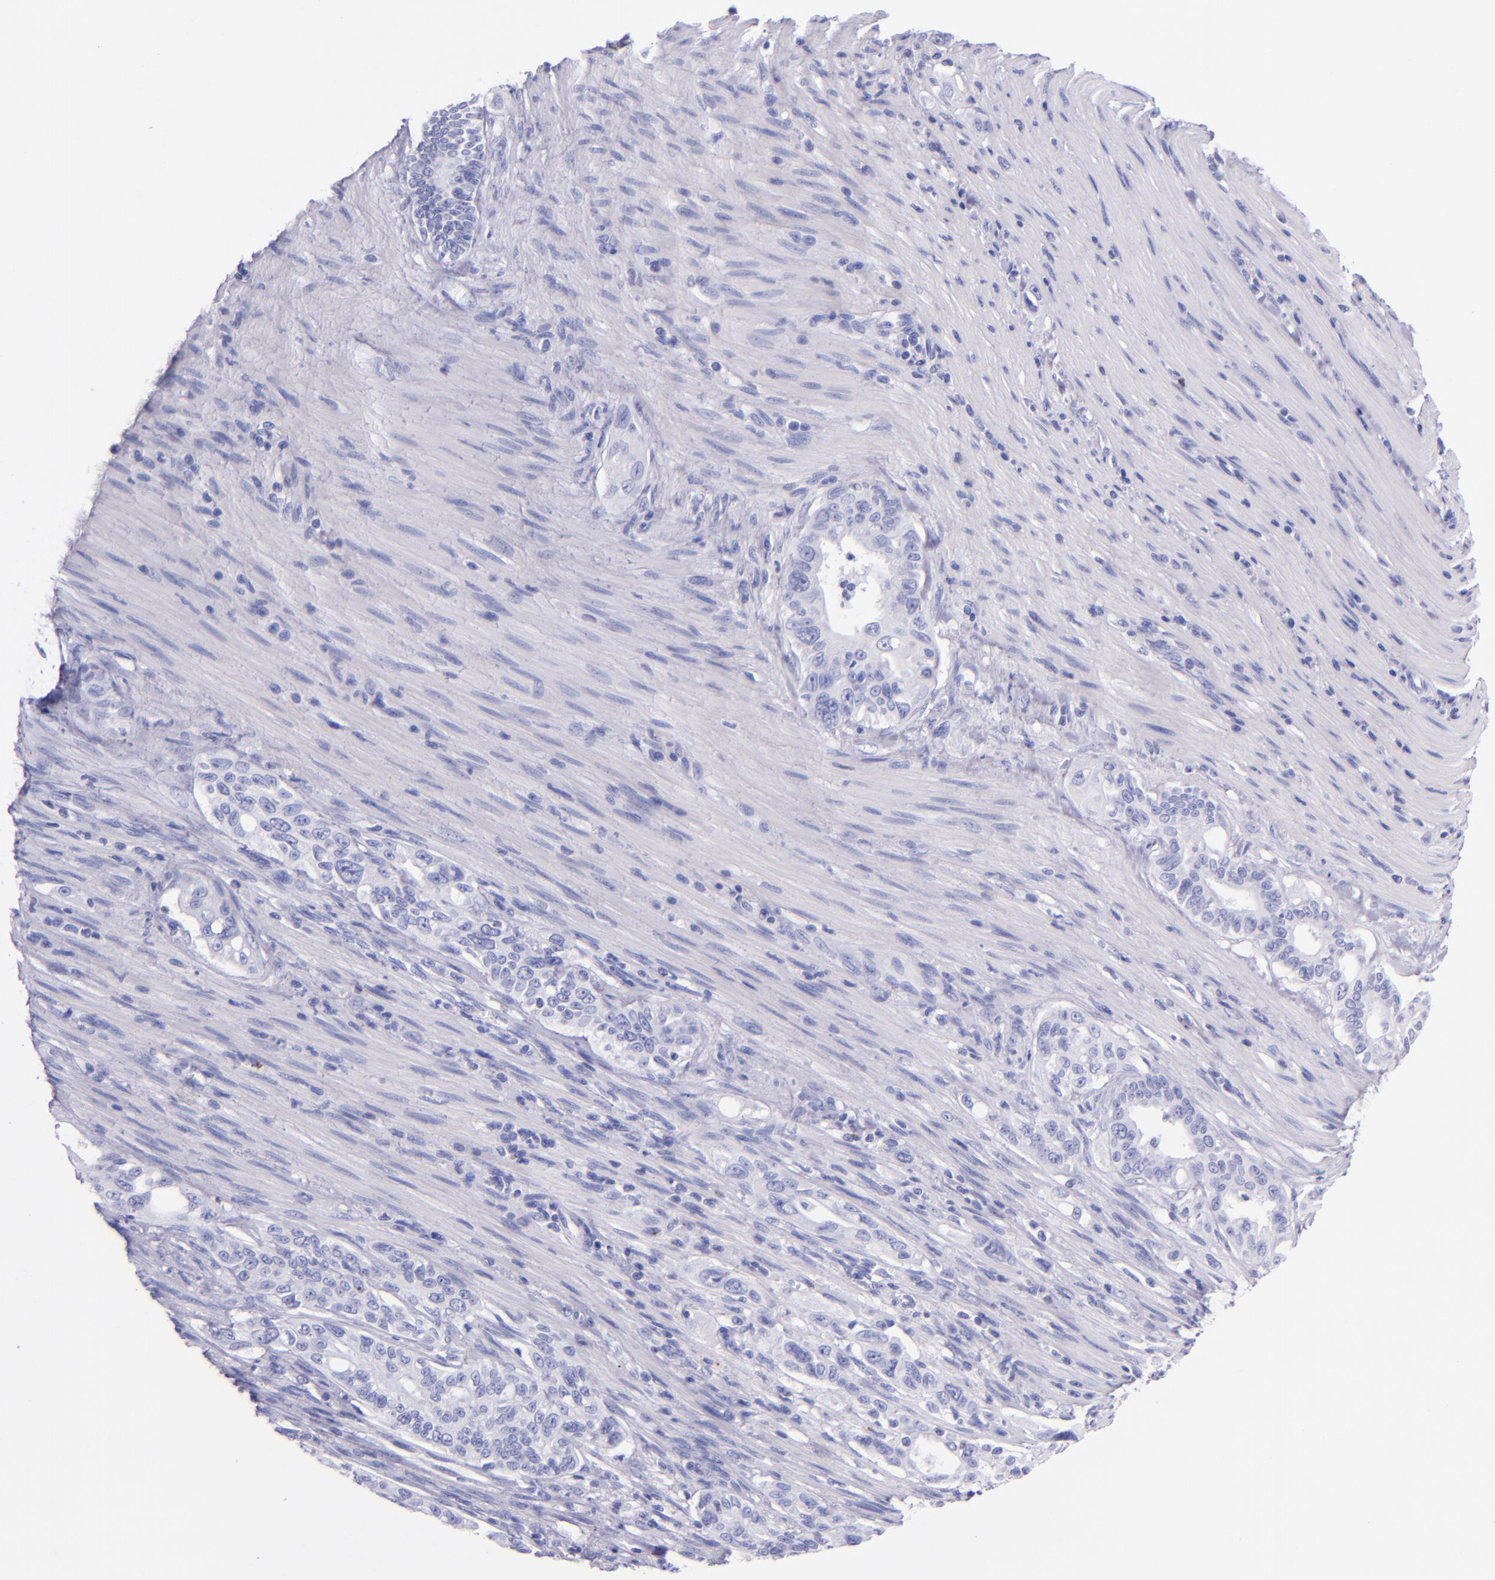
{"staining": {"intensity": "negative", "quantity": "none", "location": "none"}, "tissue": "pancreatic cancer", "cell_type": "Tumor cells", "image_type": "cancer", "snomed": [{"axis": "morphology", "description": "Normal tissue, NOS"}, {"axis": "topography", "description": "Pancreas"}], "caption": "Immunohistochemical staining of human pancreatic cancer shows no significant positivity in tumor cells.", "gene": "LAG3", "patient": {"sex": "male", "age": 42}}